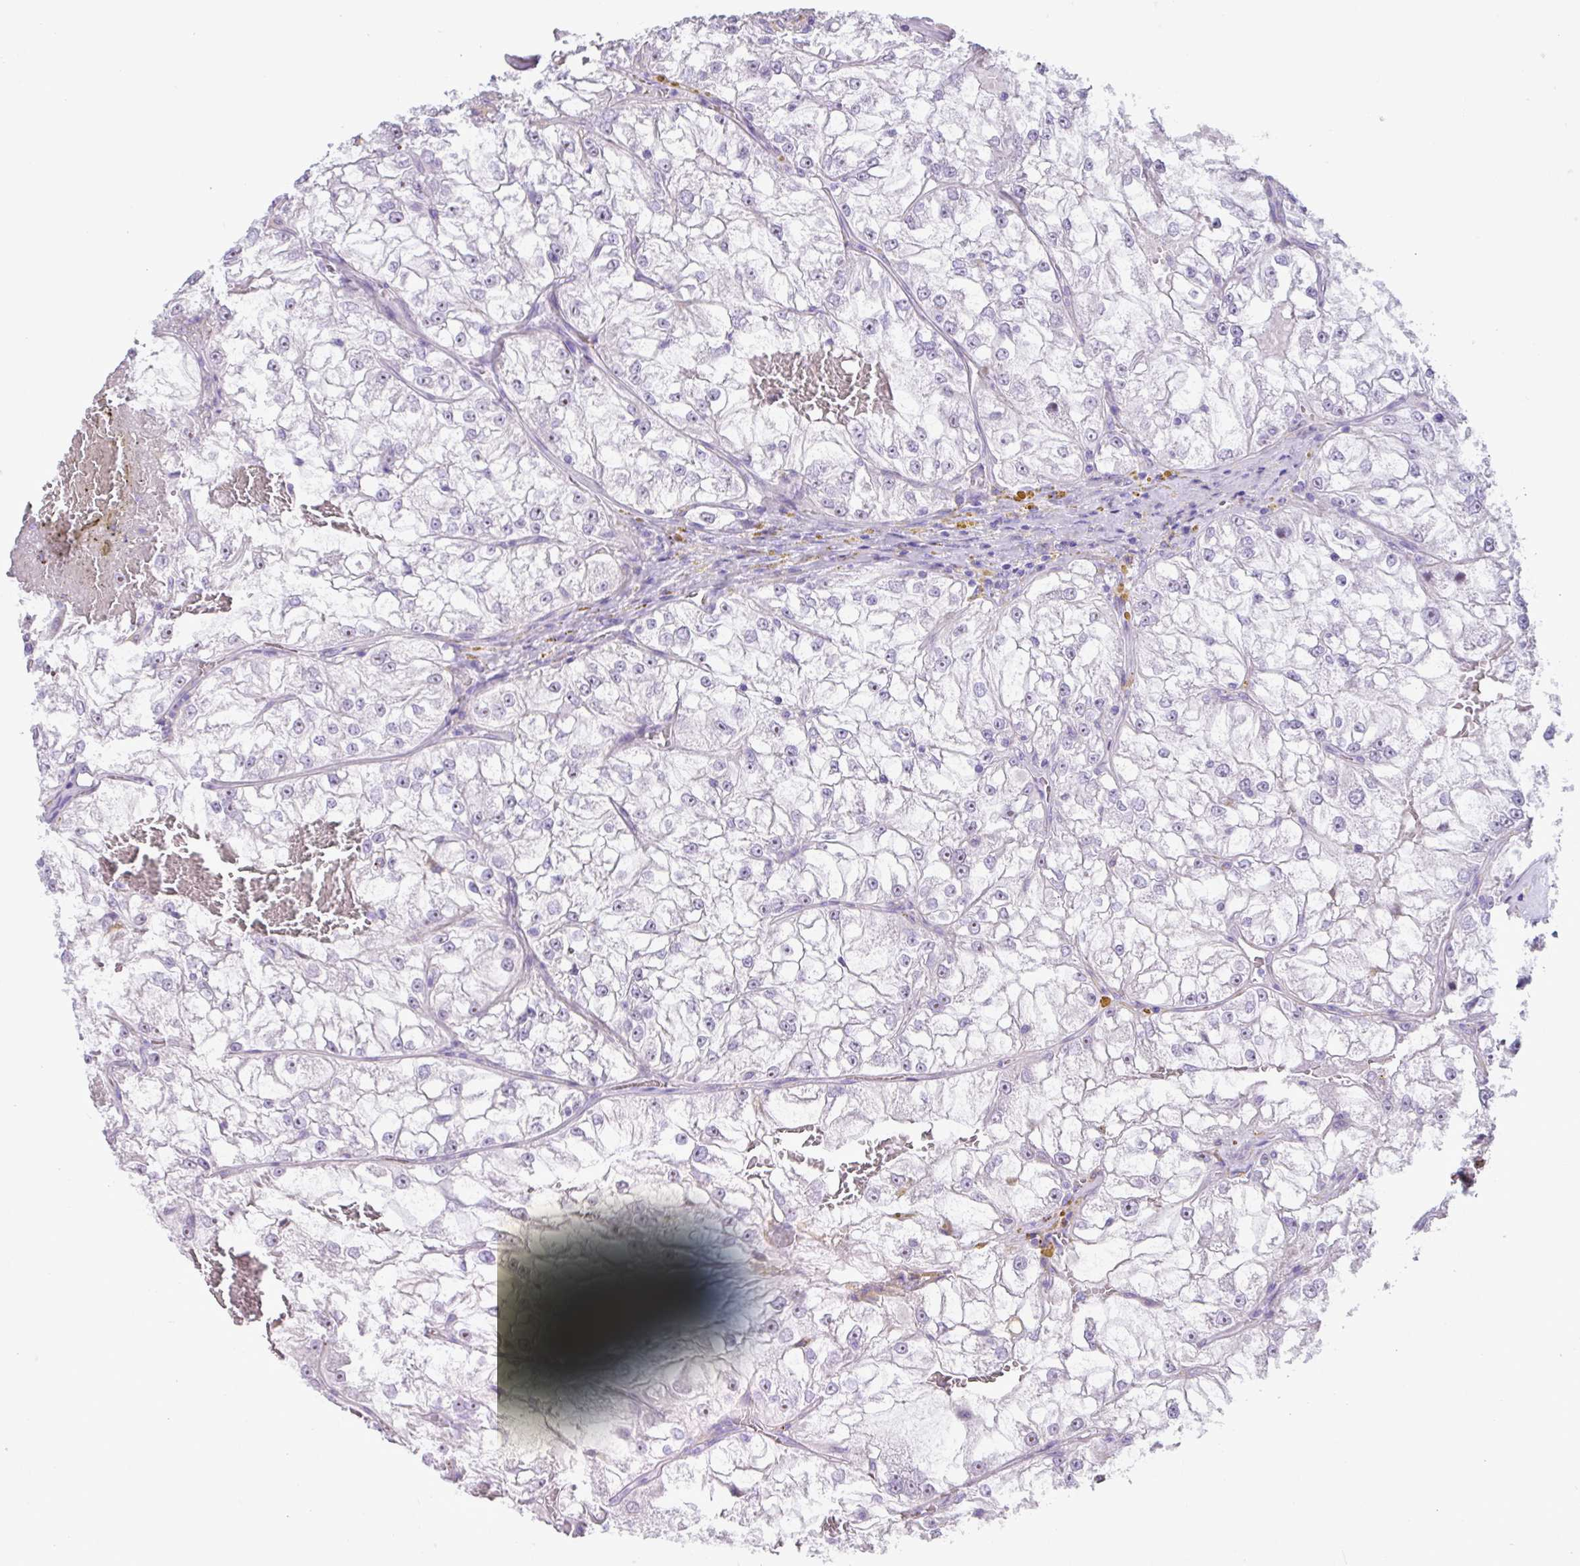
{"staining": {"intensity": "negative", "quantity": "none", "location": "none"}, "tissue": "renal cancer", "cell_type": "Tumor cells", "image_type": "cancer", "snomed": [{"axis": "morphology", "description": "Adenocarcinoma, NOS"}, {"axis": "topography", "description": "Kidney"}], "caption": "A micrograph of human adenocarcinoma (renal) is negative for staining in tumor cells. Brightfield microscopy of immunohistochemistry (IHC) stained with DAB (3,3'-diaminobenzidine) (brown) and hematoxylin (blue), captured at high magnification.", "gene": "MRM2", "patient": {"sex": "female", "age": 72}}